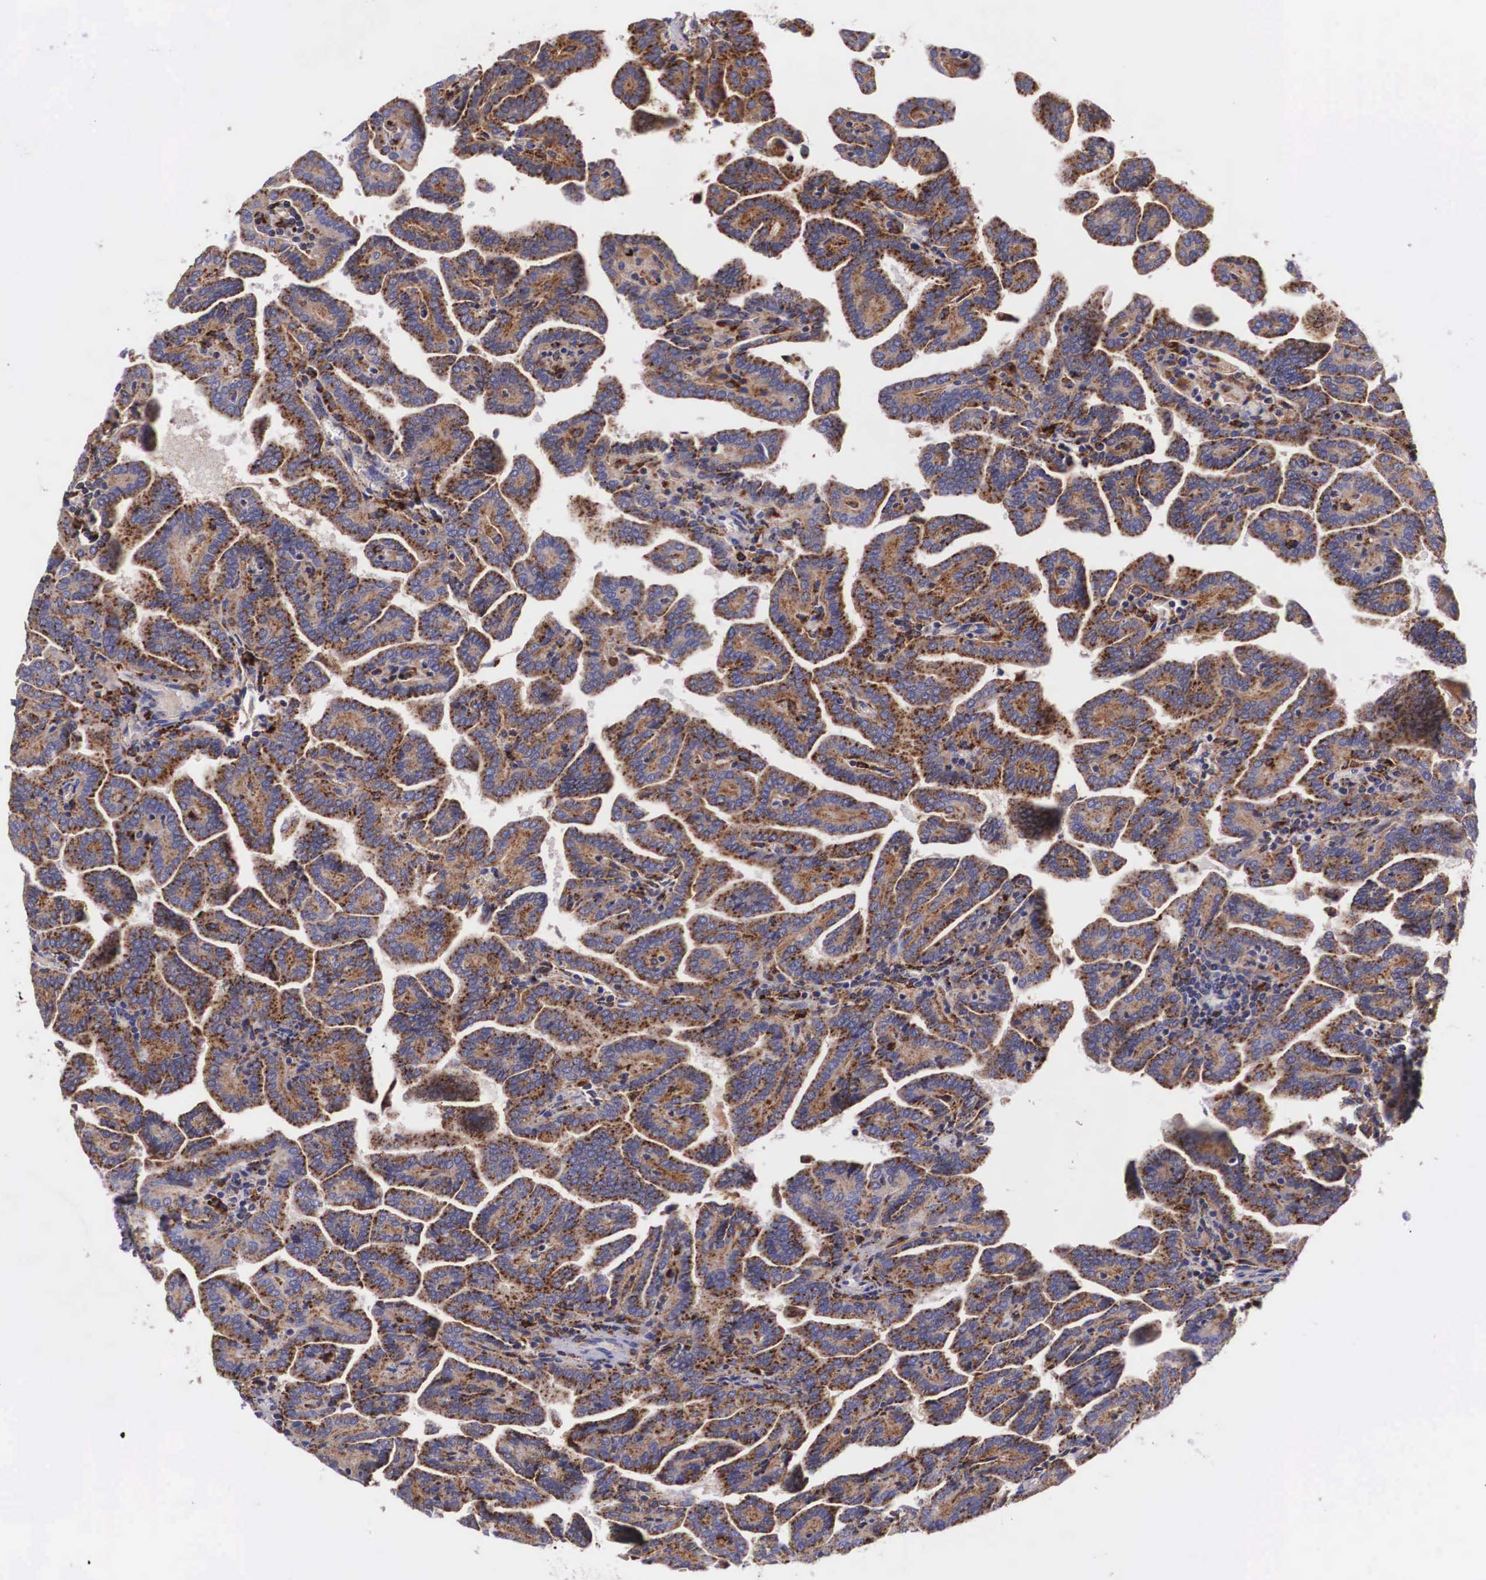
{"staining": {"intensity": "strong", "quantity": ">75%", "location": "cytoplasmic/membranous"}, "tissue": "renal cancer", "cell_type": "Tumor cells", "image_type": "cancer", "snomed": [{"axis": "morphology", "description": "Adenocarcinoma, NOS"}, {"axis": "topography", "description": "Kidney"}], "caption": "High-magnification brightfield microscopy of renal cancer (adenocarcinoma) stained with DAB (3,3'-diaminobenzidine) (brown) and counterstained with hematoxylin (blue). tumor cells exhibit strong cytoplasmic/membranous staining is identified in about>75% of cells.", "gene": "NAGA", "patient": {"sex": "male", "age": 61}}